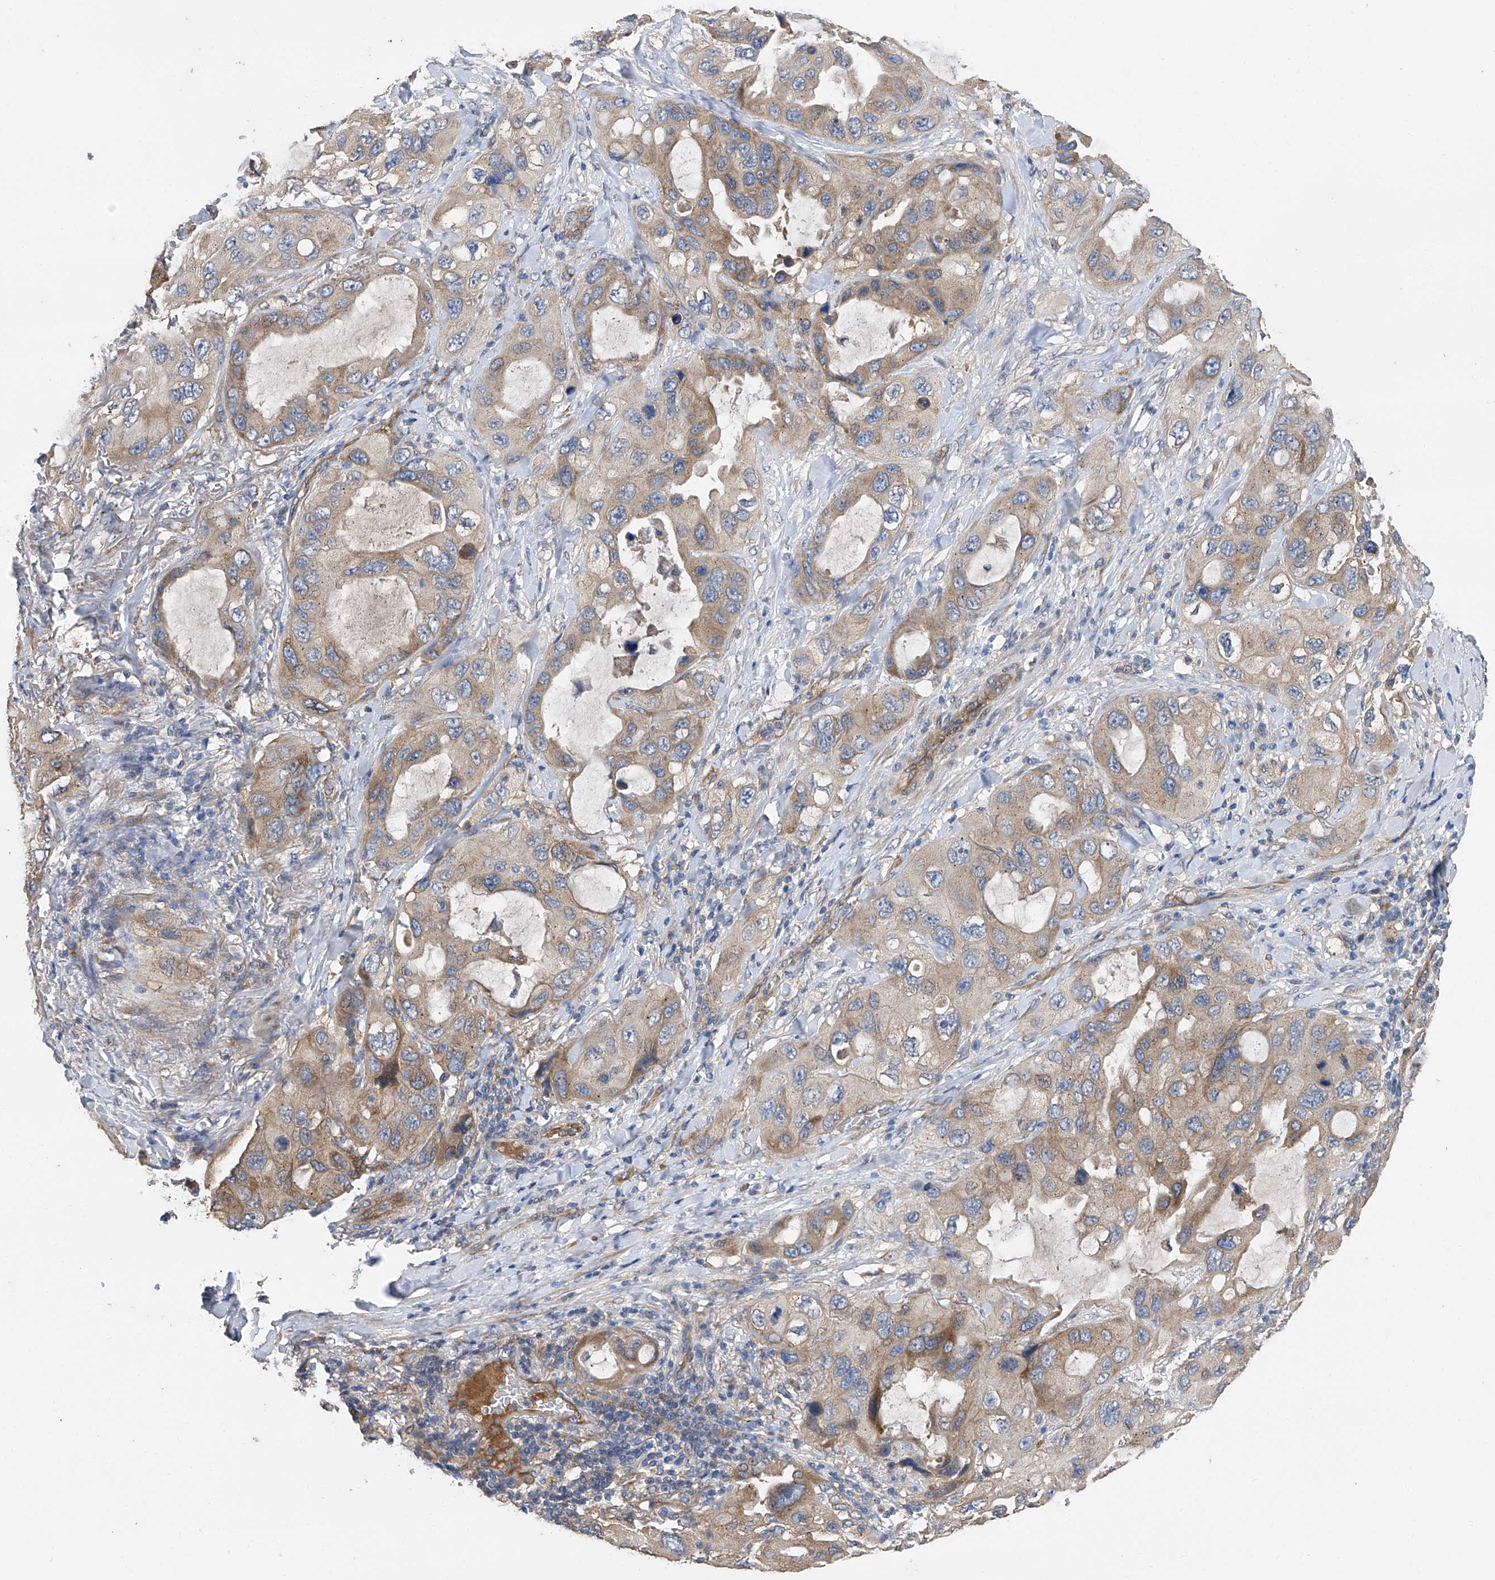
{"staining": {"intensity": "moderate", "quantity": "25%-75%", "location": "cytoplasmic/membranous"}, "tissue": "lung cancer", "cell_type": "Tumor cells", "image_type": "cancer", "snomed": [{"axis": "morphology", "description": "Squamous cell carcinoma, NOS"}, {"axis": "topography", "description": "Lung"}], "caption": "High-magnification brightfield microscopy of squamous cell carcinoma (lung) stained with DAB (3,3'-diaminobenzidine) (brown) and counterstained with hematoxylin (blue). tumor cells exhibit moderate cytoplasmic/membranous positivity is appreciated in approximately25%-75% of cells.", "gene": "PTK2", "patient": {"sex": "female", "age": 73}}